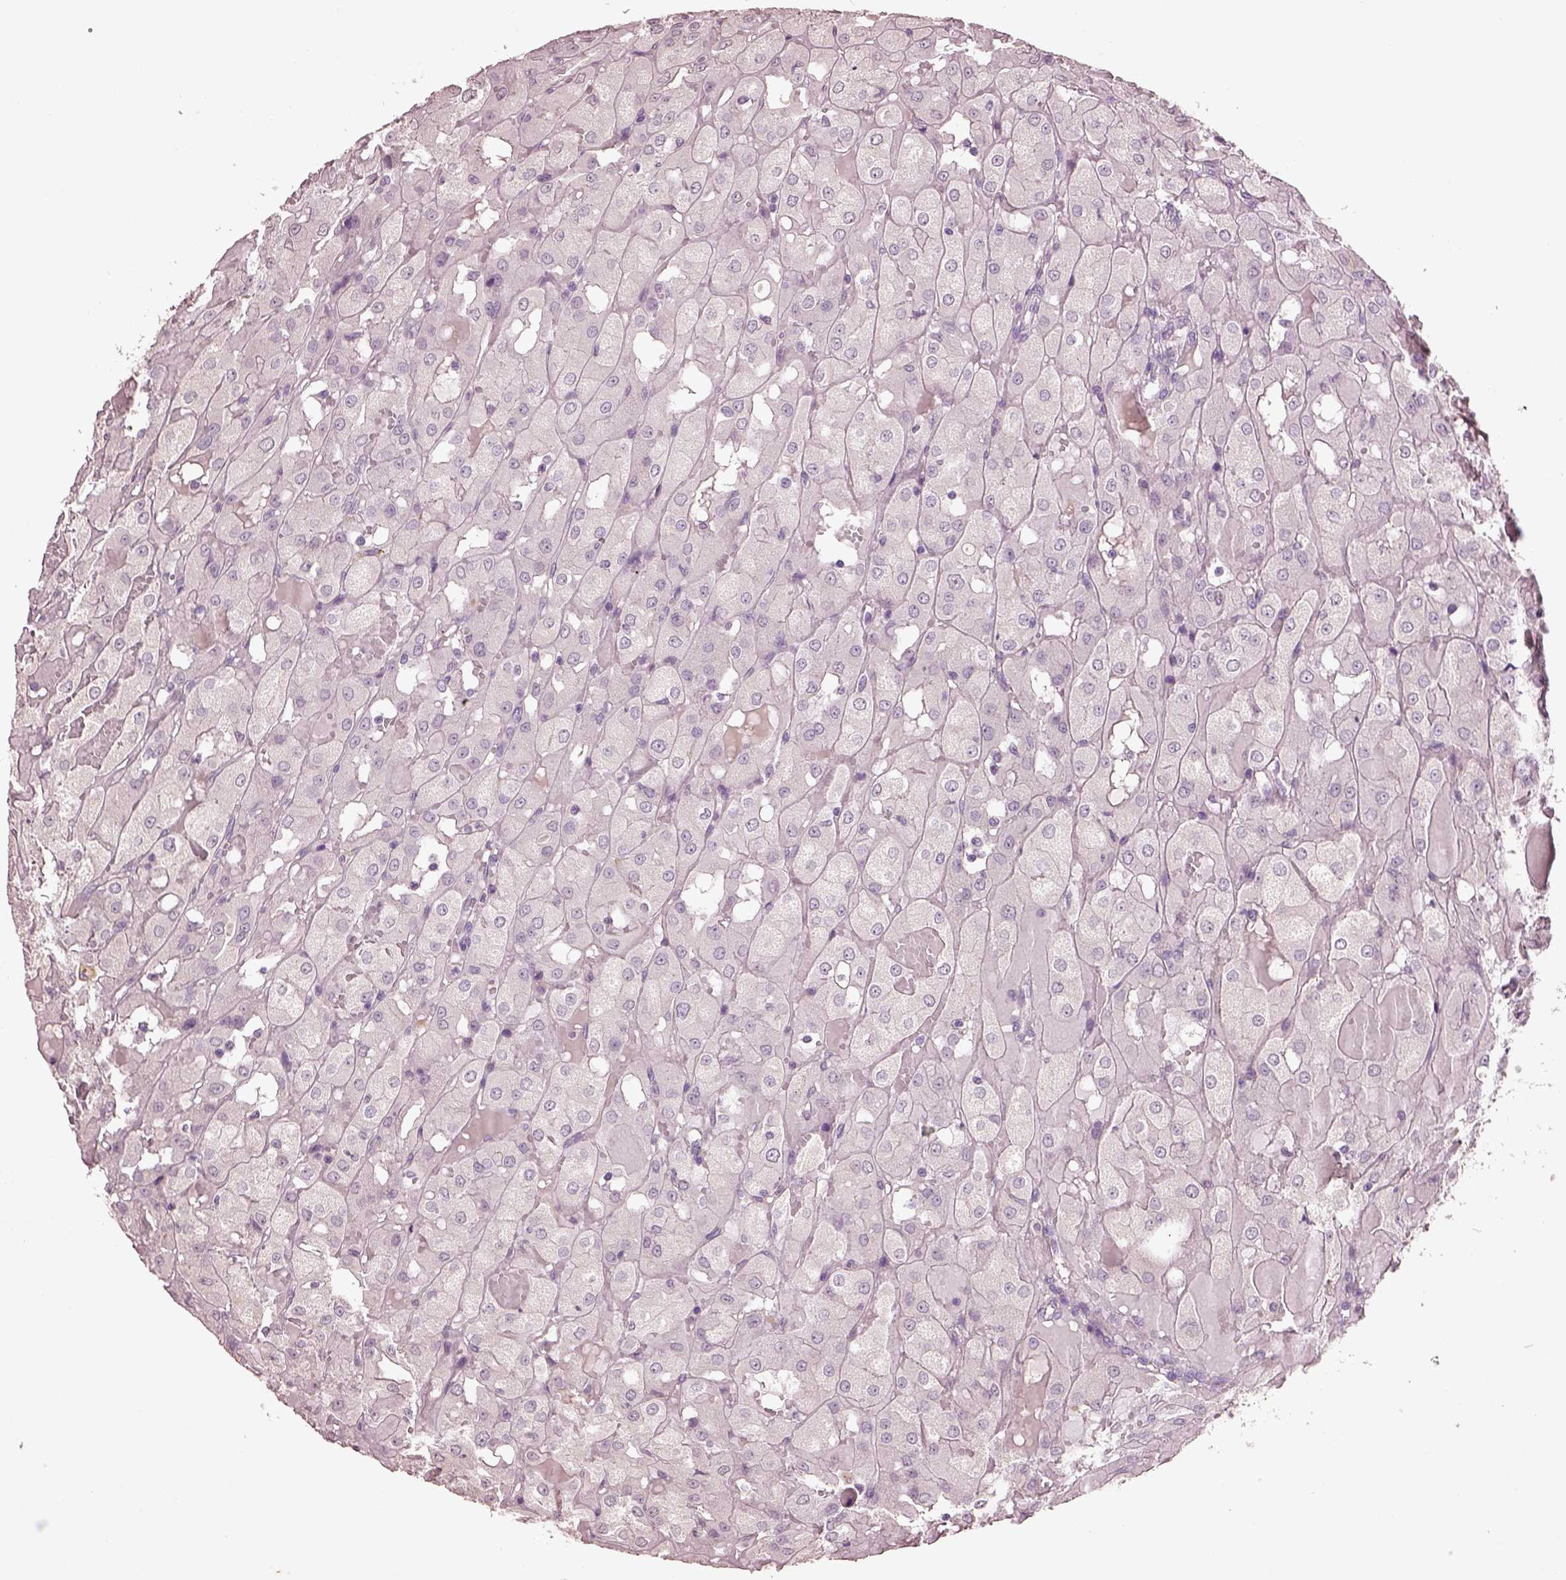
{"staining": {"intensity": "negative", "quantity": "none", "location": "none"}, "tissue": "renal cancer", "cell_type": "Tumor cells", "image_type": "cancer", "snomed": [{"axis": "morphology", "description": "Adenocarcinoma, NOS"}, {"axis": "topography", "description": "Kidney"}], "caption": "This is a histopathology image of immunohistochemistry staining of renal cancer, which shows no expression in tumor cells. The staining was performed using DAB (3,3'-diaminobenzidine) to visualize the protein expression in brown, while the nuclei were stained in blue with hematoxylin (Magnification: 20x).", "gene": "KCNIP3", "patient": {"sex": "male", "age": 72}}